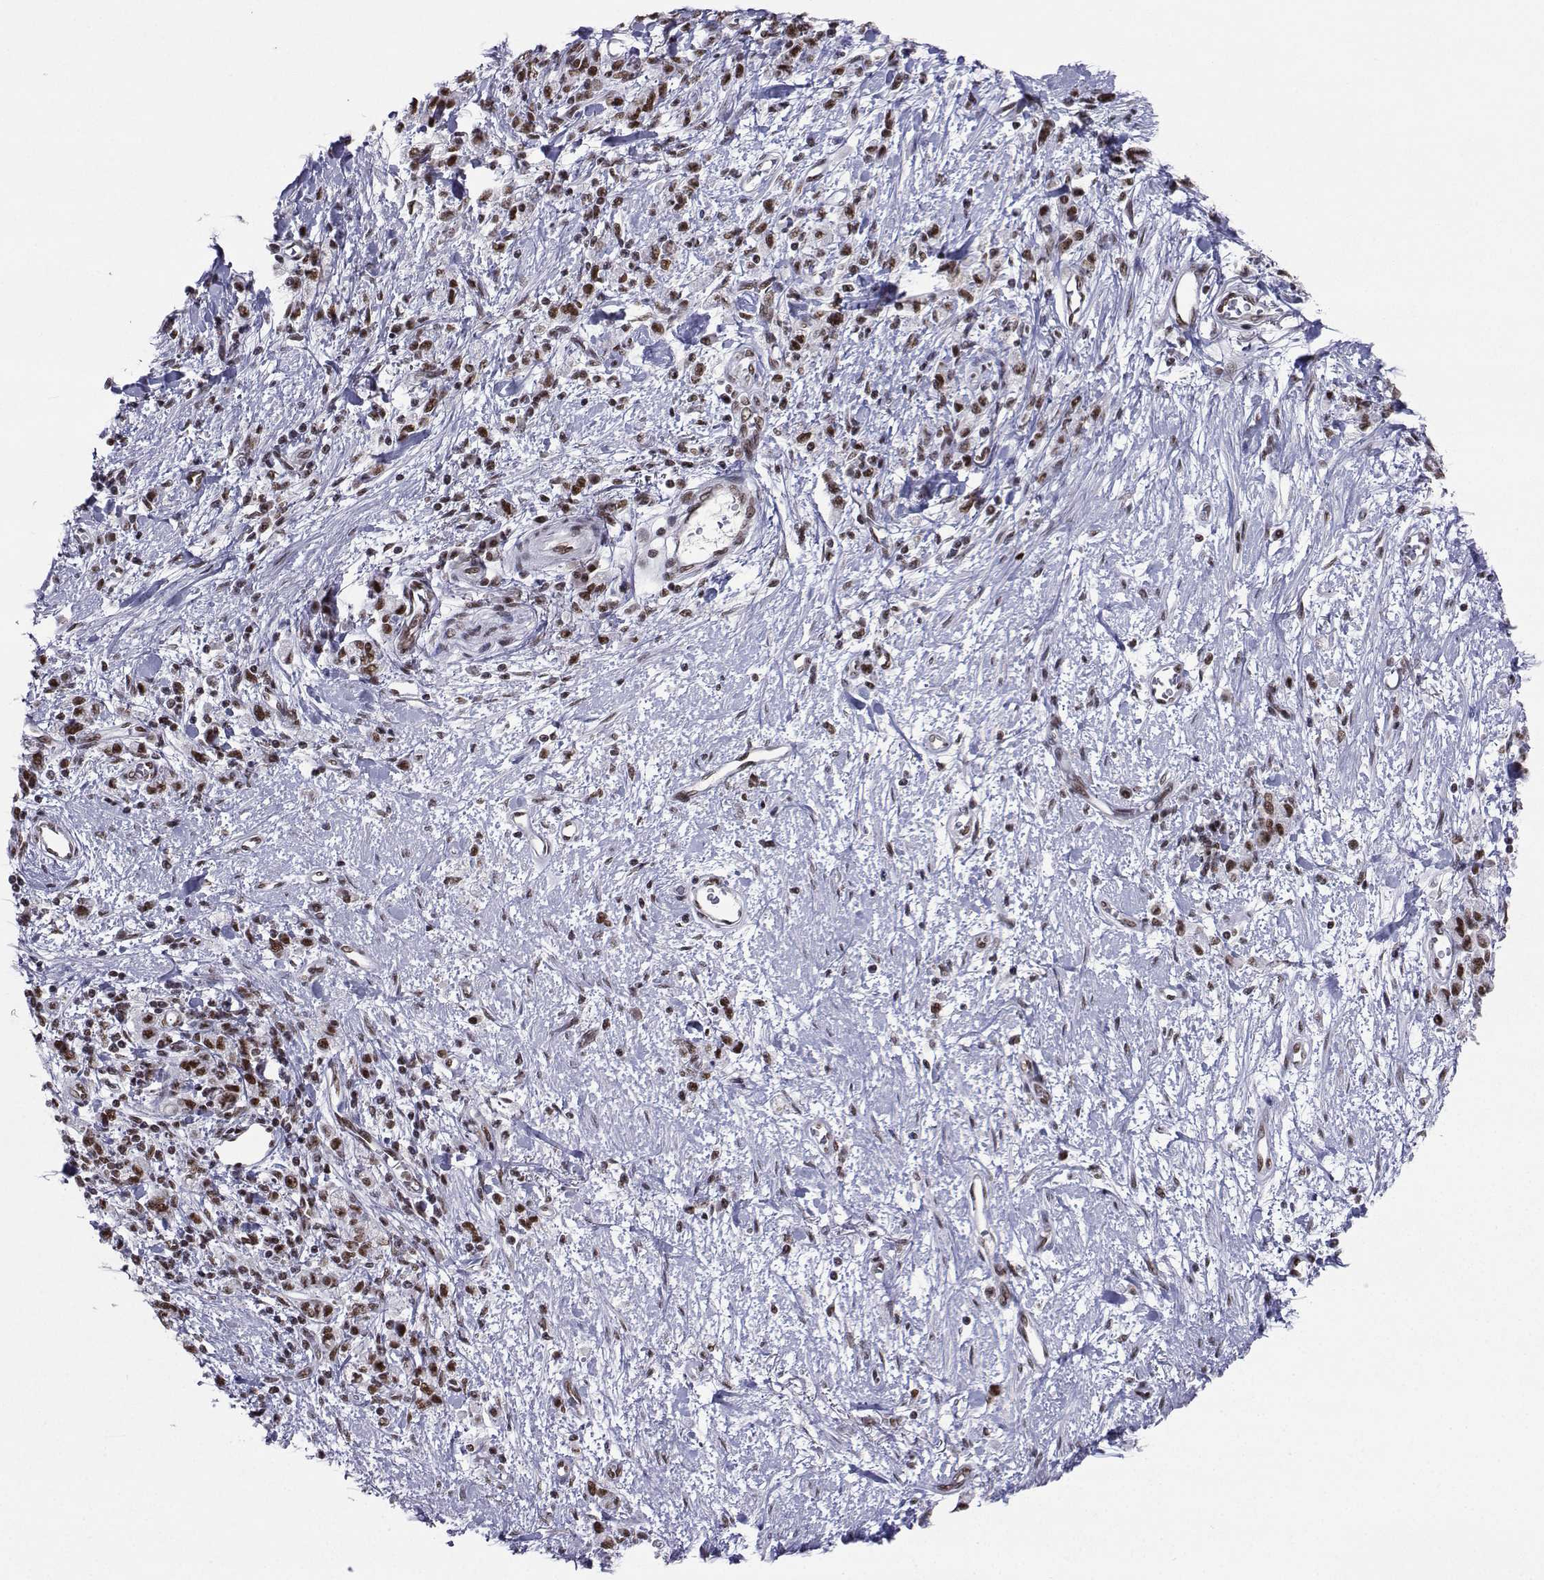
{"staining": {"intensity": "moderate", "quantity": "25%-75%", "location": "nuclear"}, "tissue": "stomach cancer", "cell_type": "Tumor cells", "image_type": "cancer", "snomed": [{"axis": "morphology", "description": "Adenocarcinoma, NOS"}, {"axis": "topography", "description": "Stomach"}], "caption": "The histopathology image displays immunohistochemical staining of stomach cancer. There is moderate nuclear staining is identified in about 25%-75% of tumor cells.", "gene": "SNRPB2", "patient": {"sex": "male", "age": 77}}